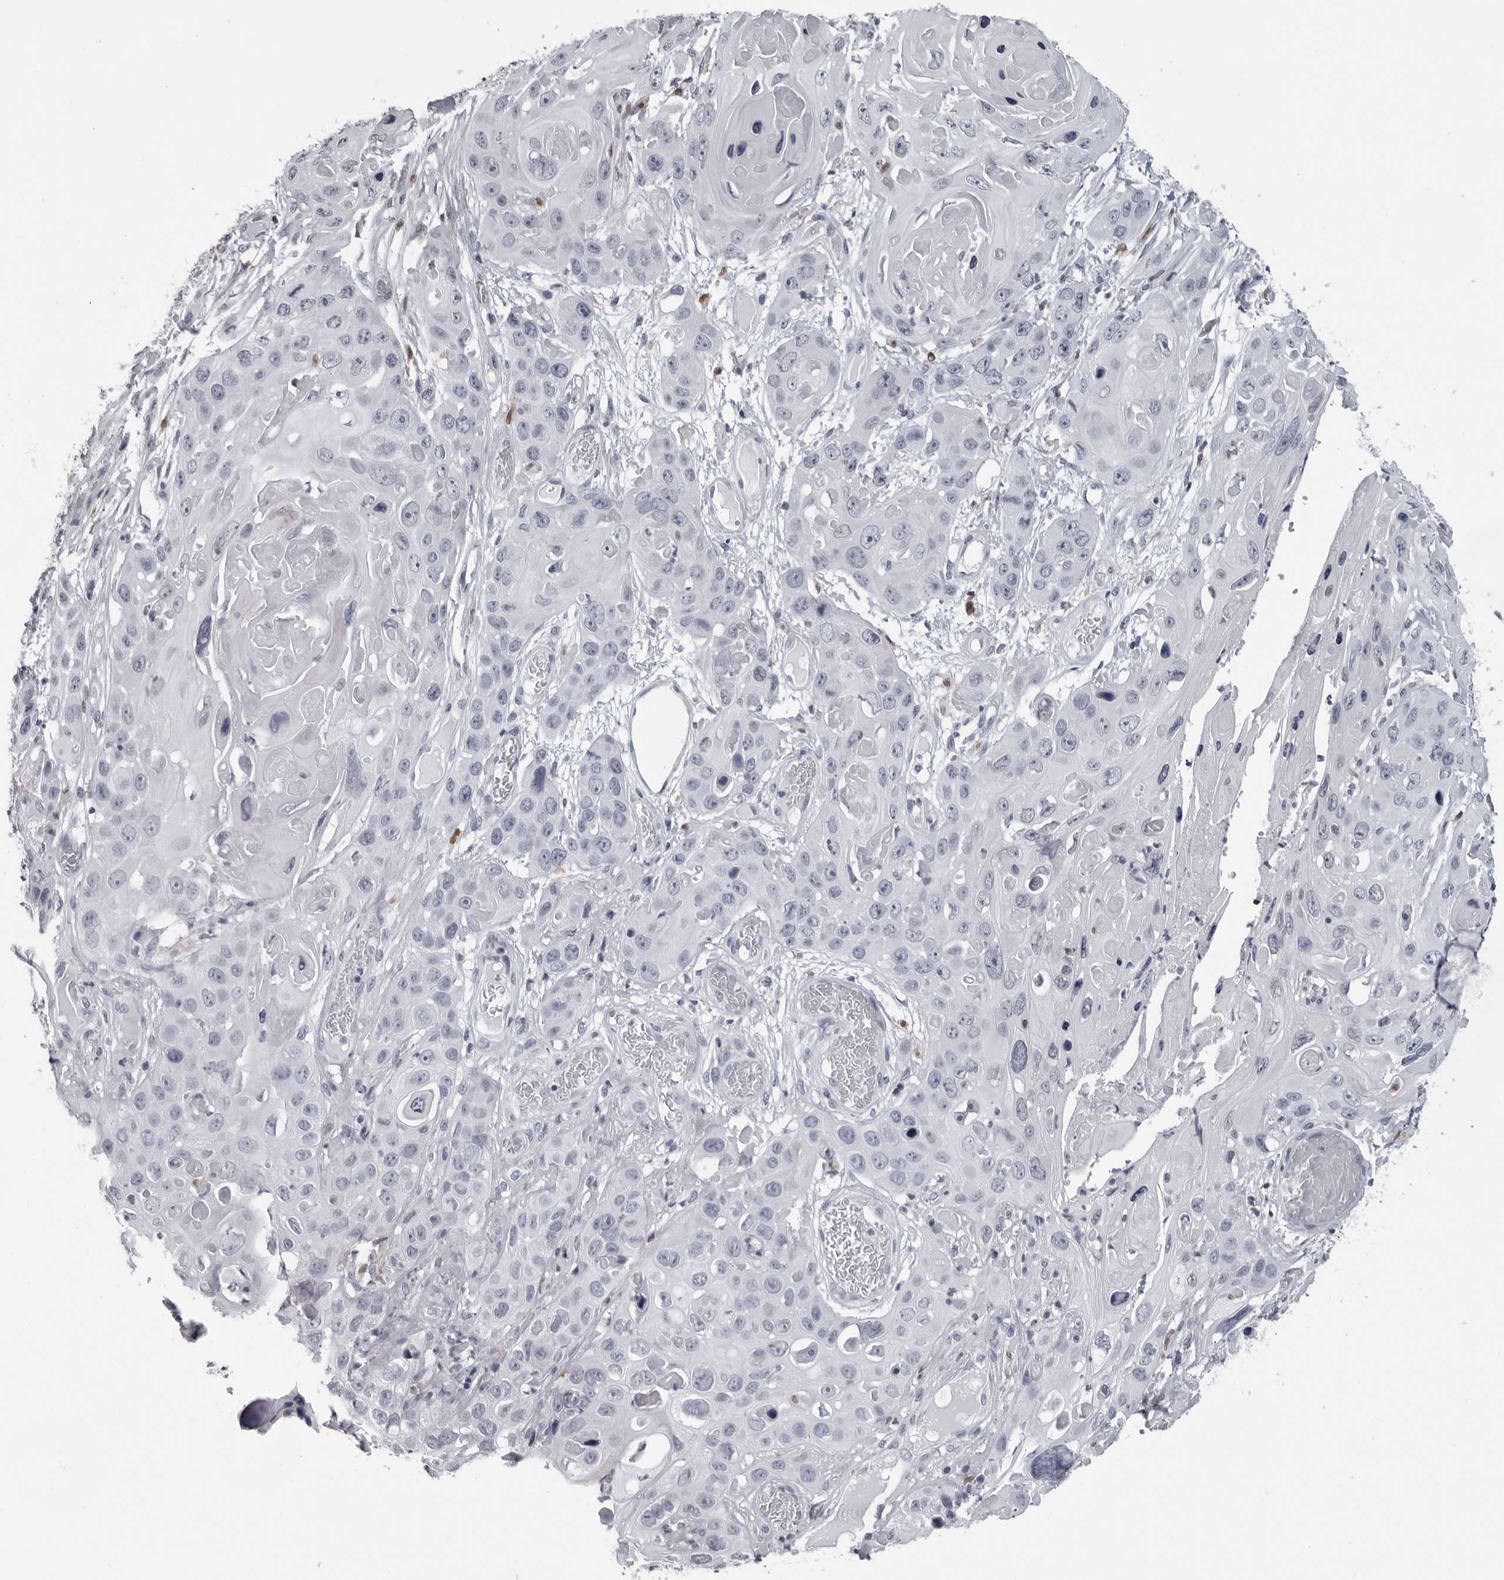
{"staining": {"intensity": "negative", "quantity": "none", "location": "none"}, "tissue": "skin cancer", "cell_type": "Tumor cells", "image_type": "cancer", "snomed": [{"axis": "morphology", "description": "Squamous cell carcinoma, NOS"}, {"axis": "topography", "description": "Skin"}], "caption": "DAB (3,3'-diaminobenzidine) immunohistochemical staining of human skin cancer shows no significant expression in tumor cells. Nuclei are stained in blue.", "gene": "LZIC", "patient": {"sex": "male", "age": 55}}